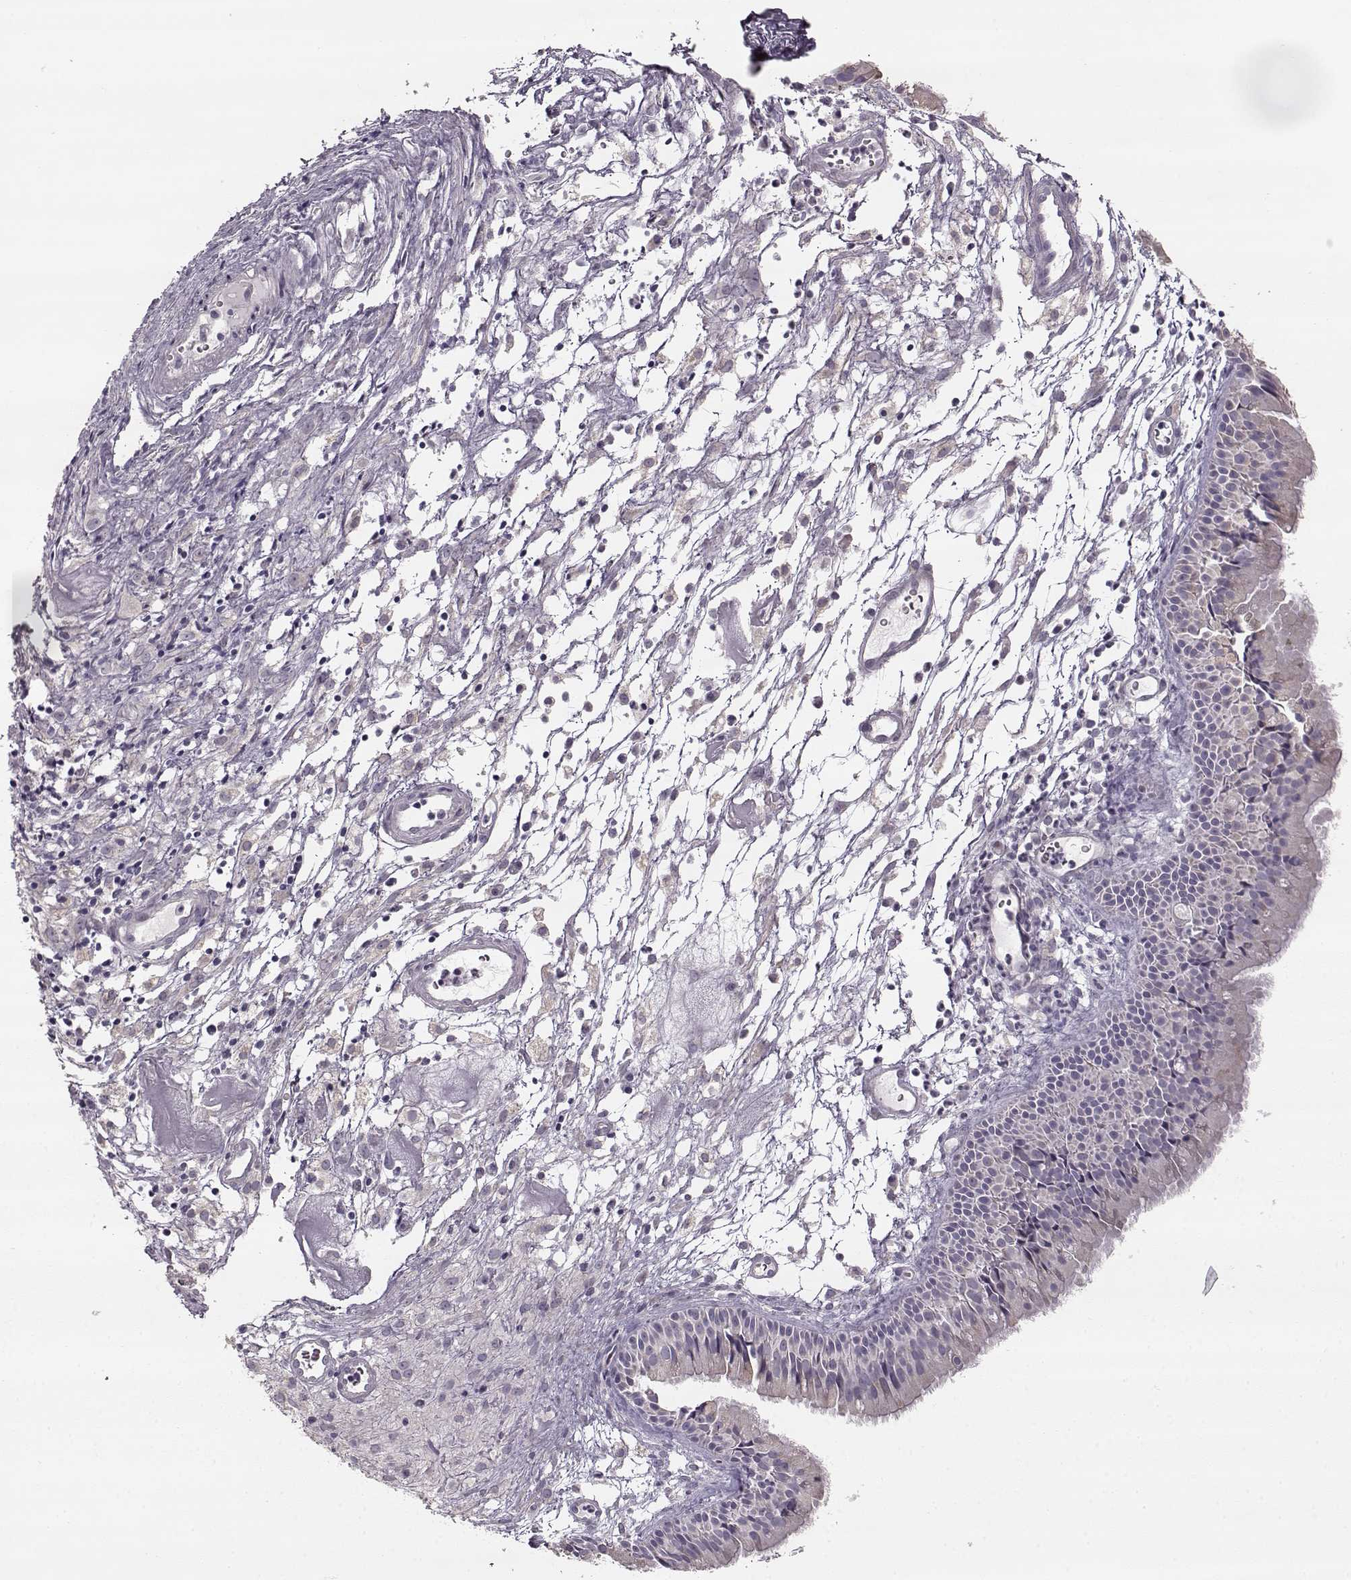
{"staining": {"intensity": "negative", "quantity": "none", "location": "none"}, "tissue": "nasopharynx", "cell_type": "Respiratory epithelial cells", "image_type": "normal", "snomed": [{"axis": "morphology", "description": "Normal tissue, NOS"}, {"axis": "topography", "description": "Nasopharynx"}], "caption": "This is a histopathology image of immunohistochemistry (IHC) staining of normal nasopharynx, which shows no expression in respiratory epithelial cells. Brightfield microscopy of IHC stained with DAB (3,3'-diaminobenzidine) (brown) and hematoxylin (blue), captured at high magnification.", "gene": "MAP6D1", "patient": {"sex": "male", "age": 83}}